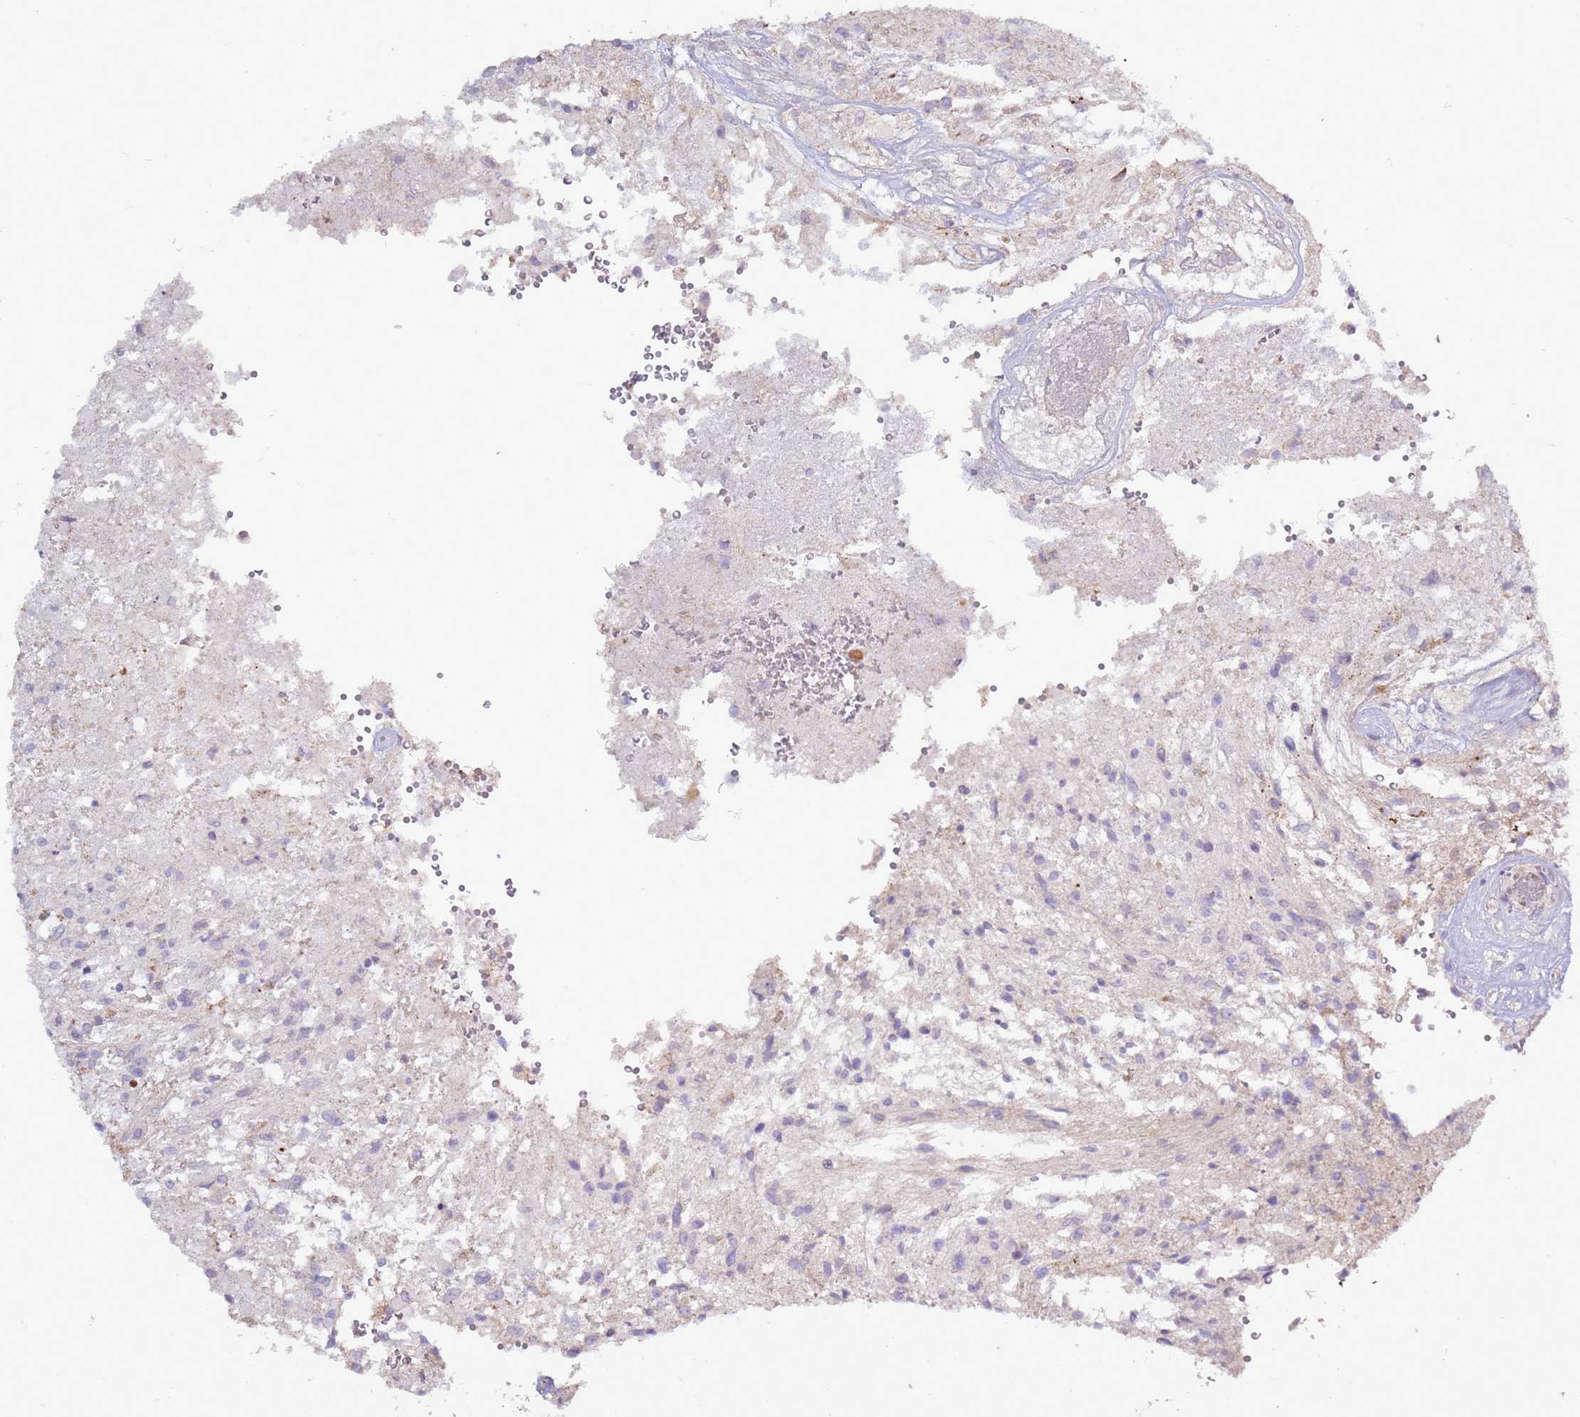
{"staining": {"intensity": "negative", "quantity": "none", "location": "none"}, "tissue": "glioma", "cell_type": "Tumor cells", "image_type": "cancer", "snomed": [{"axis": "morphology", "description": "Glioma, malignant, High grade"}, {"axis": "topography", "description": "Brain"}], "caption": "Immunohistochemistry histopathology image of neoplastic tissue: glioma stained with DAB reveals no significant protein positivity in tumor cells. The staining is performed using DAB brown chromogen with nuclei counter-stained in using hematoxylin.", "gene": "EVA1B", "patient": {"sex": "male", "age": 56}}